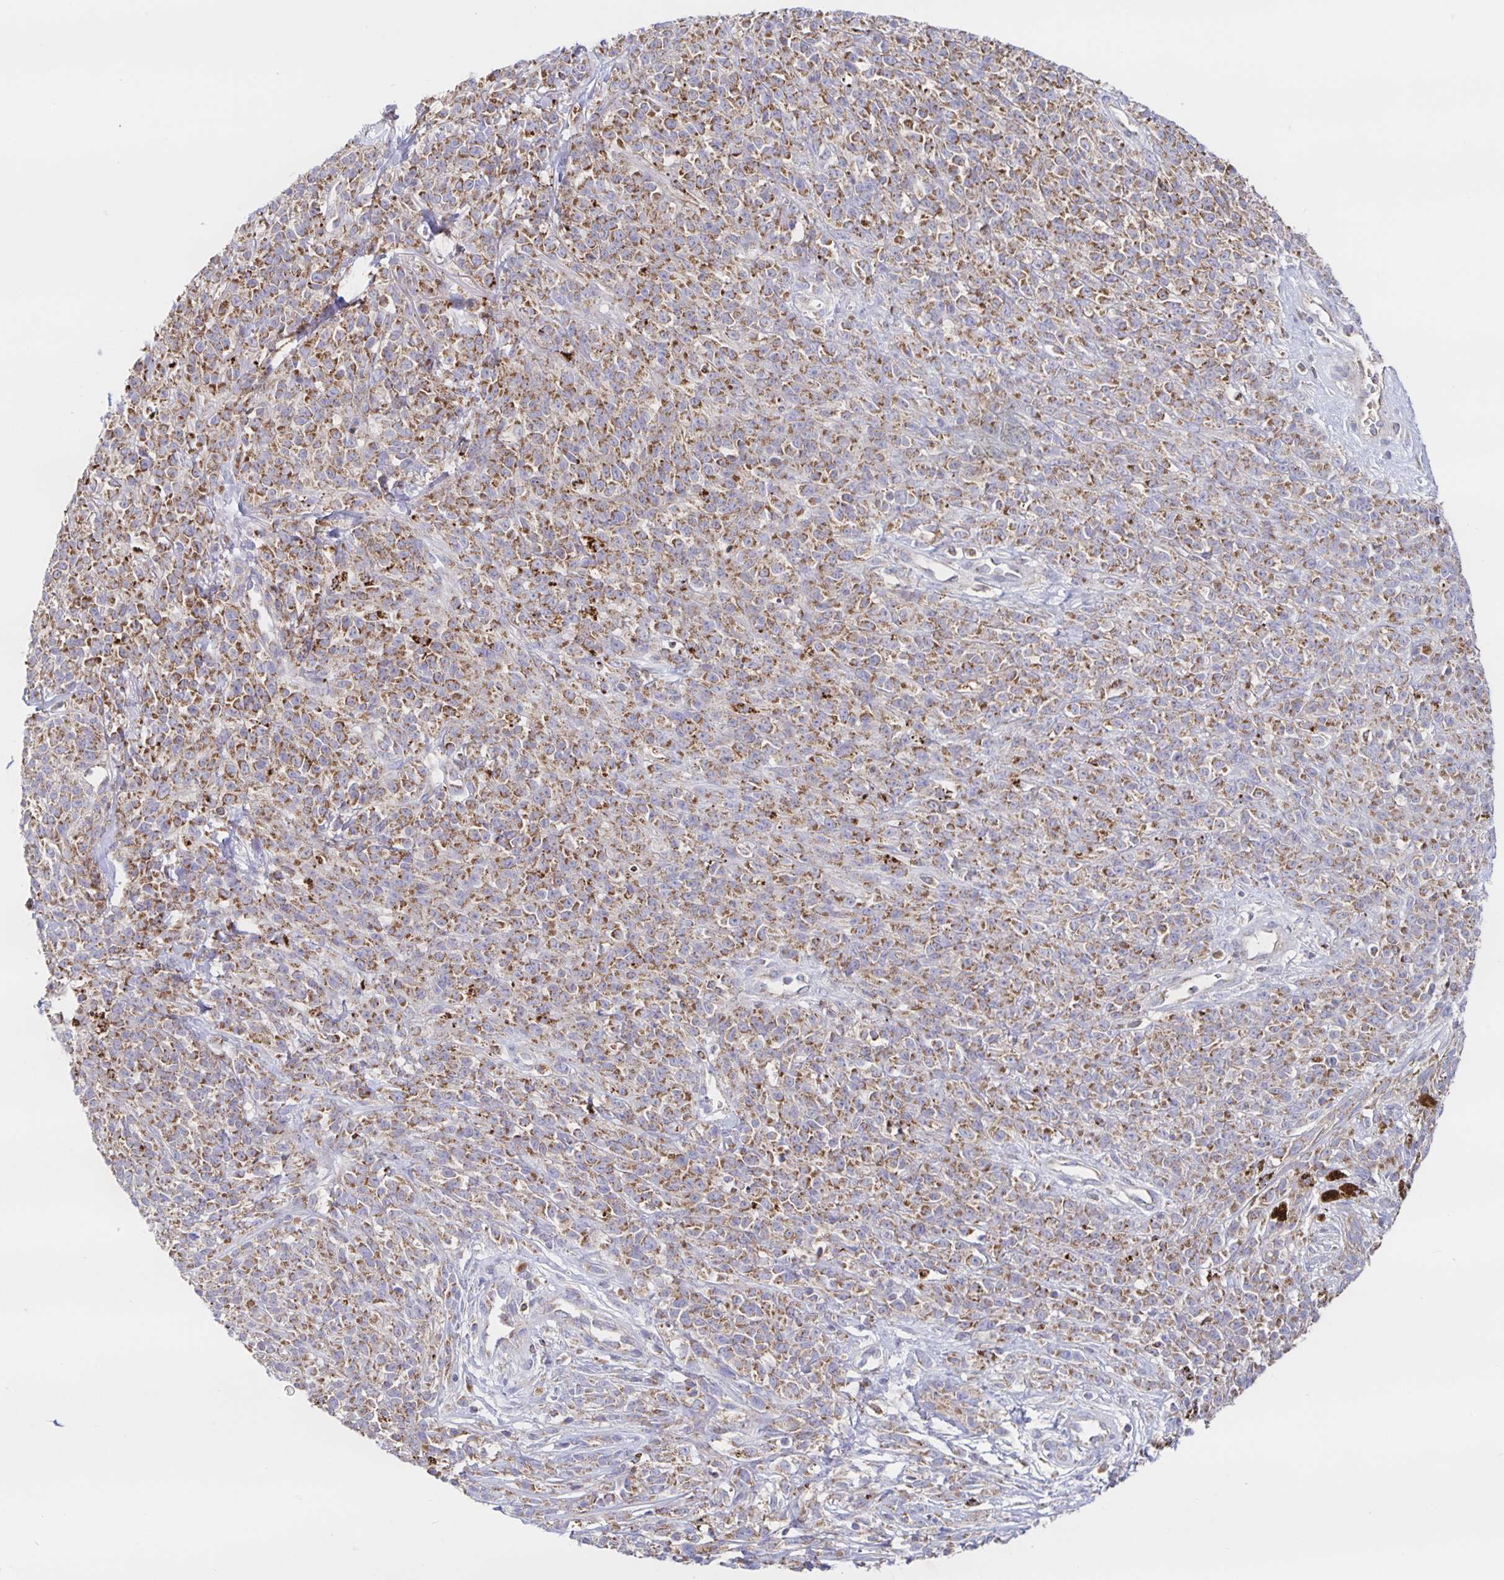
{"staining": {"intensity": "moderate", "quantity": ">75%", "location": "cytoplasmic/membranous"}, "tissue": "melanoma", "cell_type": "Tumor cells", "image_type": "cancer", "snomed": [{"axis": "morphology", "description": "Malignant melanoma, NOS"}, {"axis": "topography", "description": "Skin"}, {"axis": "topography", "description": "Skin of trunk"}], "caption": "Immunohistochemical staining of melanoma displays medium levels of moderate cytoplasmic/membranous expression in approximately >75% of tumor cells. (brown staining indicates protein expression, while blue staining denotes nuclei).", "gene": "PRDX3", "patient": {"sex": "male", "age": 74}}